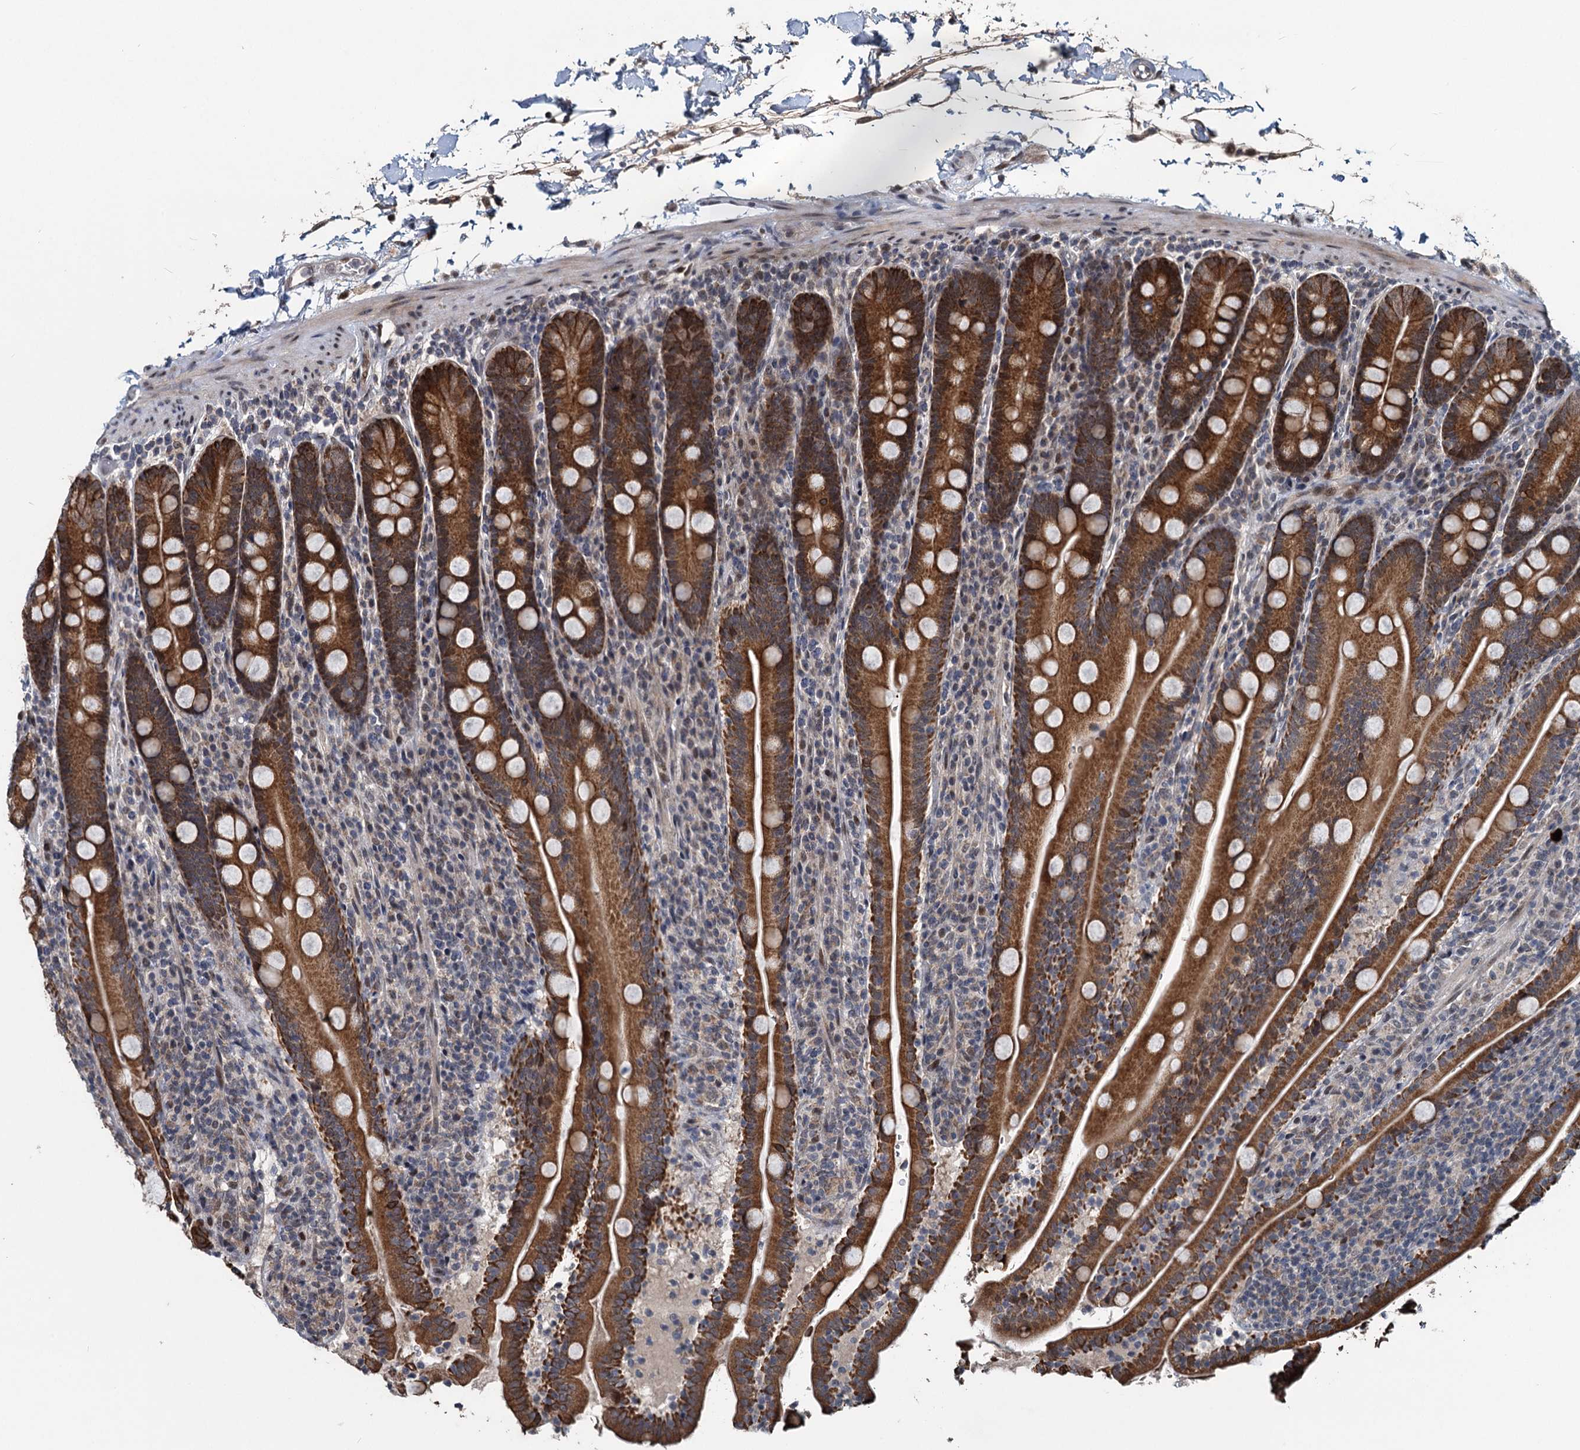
{"staining": {"intensity": "strong", "quantity": ">75%", "location": "cytoplasmic/membranous"}, "tissue": "duodenum", "cell_type": "Glandular cells", "image_type": "normal", "snomed": [{"axis": "morphology", "description": "Normal tissue, NOS"}, {"axis": "topography", "description": "Duodenum"}], "caption": "IHC of benign human duodenum exhibits high levels of strong cytoplasmic/membranous staining in approximately >75% of glandular cells.", "gene": "RITA1", "patient": {"sex": "male", "age": 35}}